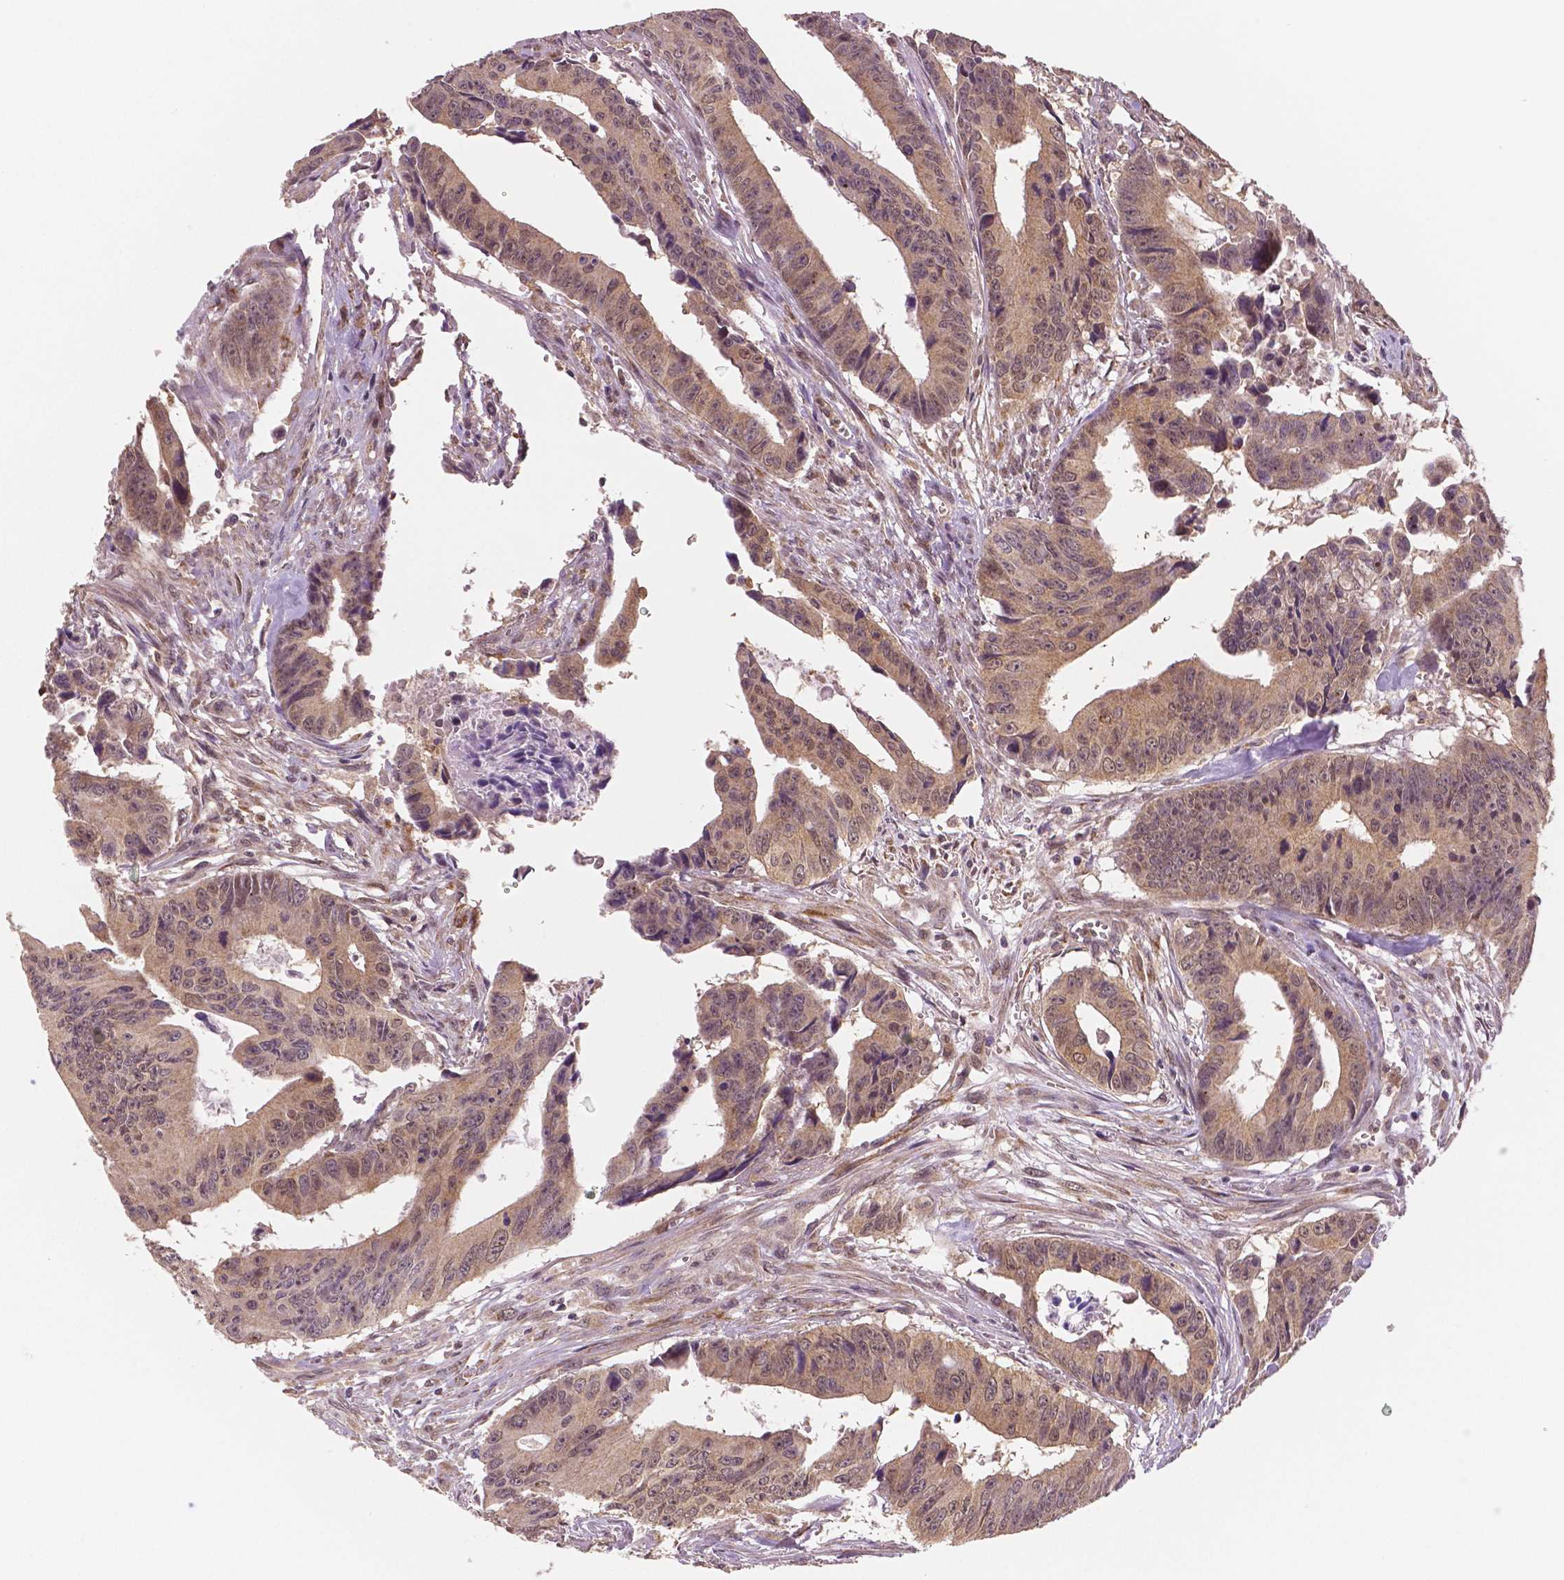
{"staining": {"intensity": "moderate", "quantity": ">75%", "location": "cytoplasmic/membranous,nuclear"}, "tissue": "colorectal cancer", "cell_type": "Tumor cells", "image_type": "cancer", "snomed": [{"axis": "morphology", "description": "Adenocarcinoma, NOS"}, {"axis": "topography", "description": "Colon"}], "caption": "Immunohistochemistry photomicrograph of human colorectal cancer (adenocarcinoma) stained for a protein (brown), which exhibits medium levels of moderate cytoplasmic/membranous and nuclear staining in about >75% of tumor cells.", "gene": "STAT3", "patient": {"sex": "female", "age": 87}}